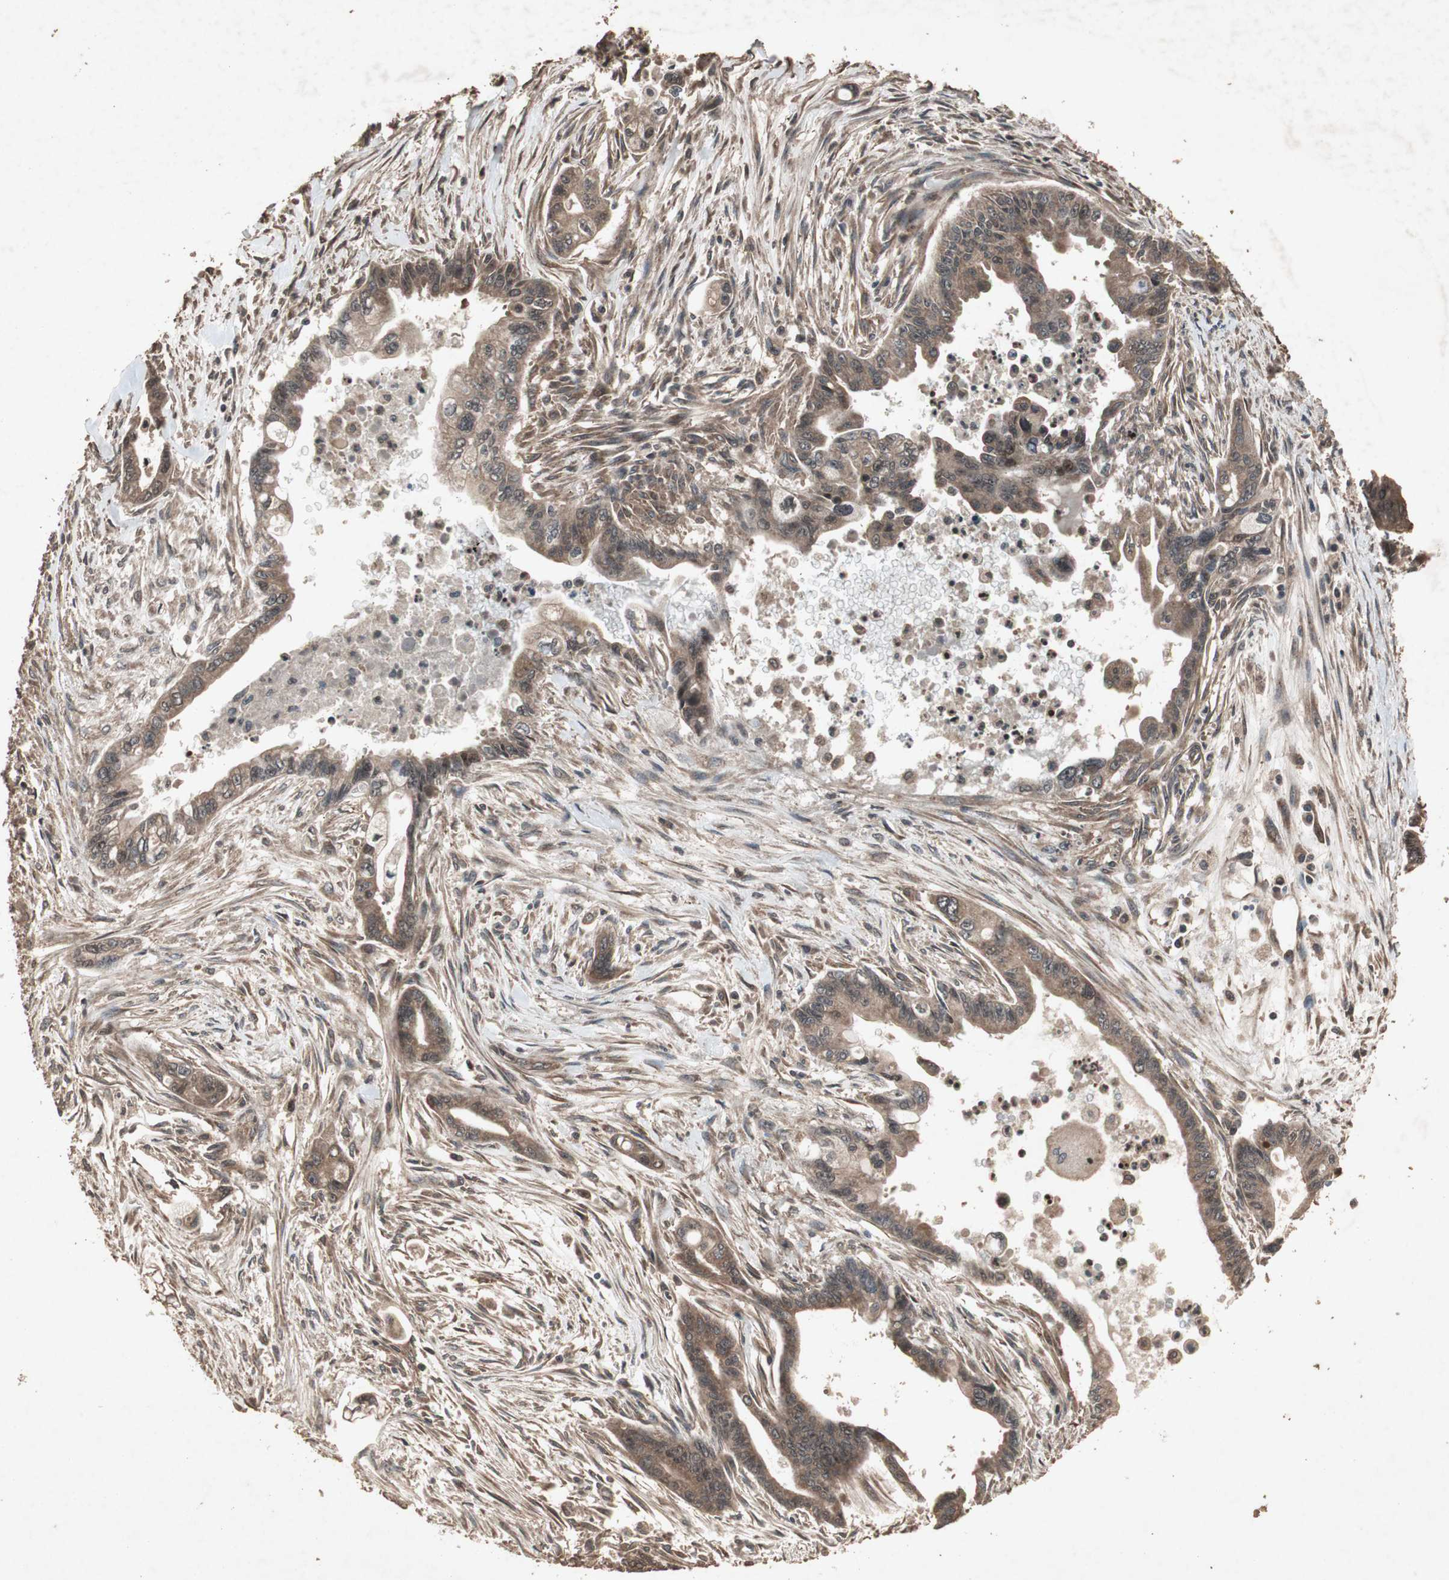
{"staining": {"intensity": "moderate", "quantity": ">75%", "location": "cytoplasmic/membranous"}, "tissue": "pancreatic cancer", "cell_type": "Tumor cells", "image_type": "cancer", "snomed": [{"axis": "morphology", "description": "Adenocarcinoma, NOS"}, {"axis": "topography", "description": "Pancreas"}], "caption": "Pancreatic cancer tissue shows moderate cytoplasmic/membranous positivity in about >75% of tumor cells, visualized by immunohistochemistry.", "gene": "LAMTOR5", "patient": {"sex": "male", "age": 70}}